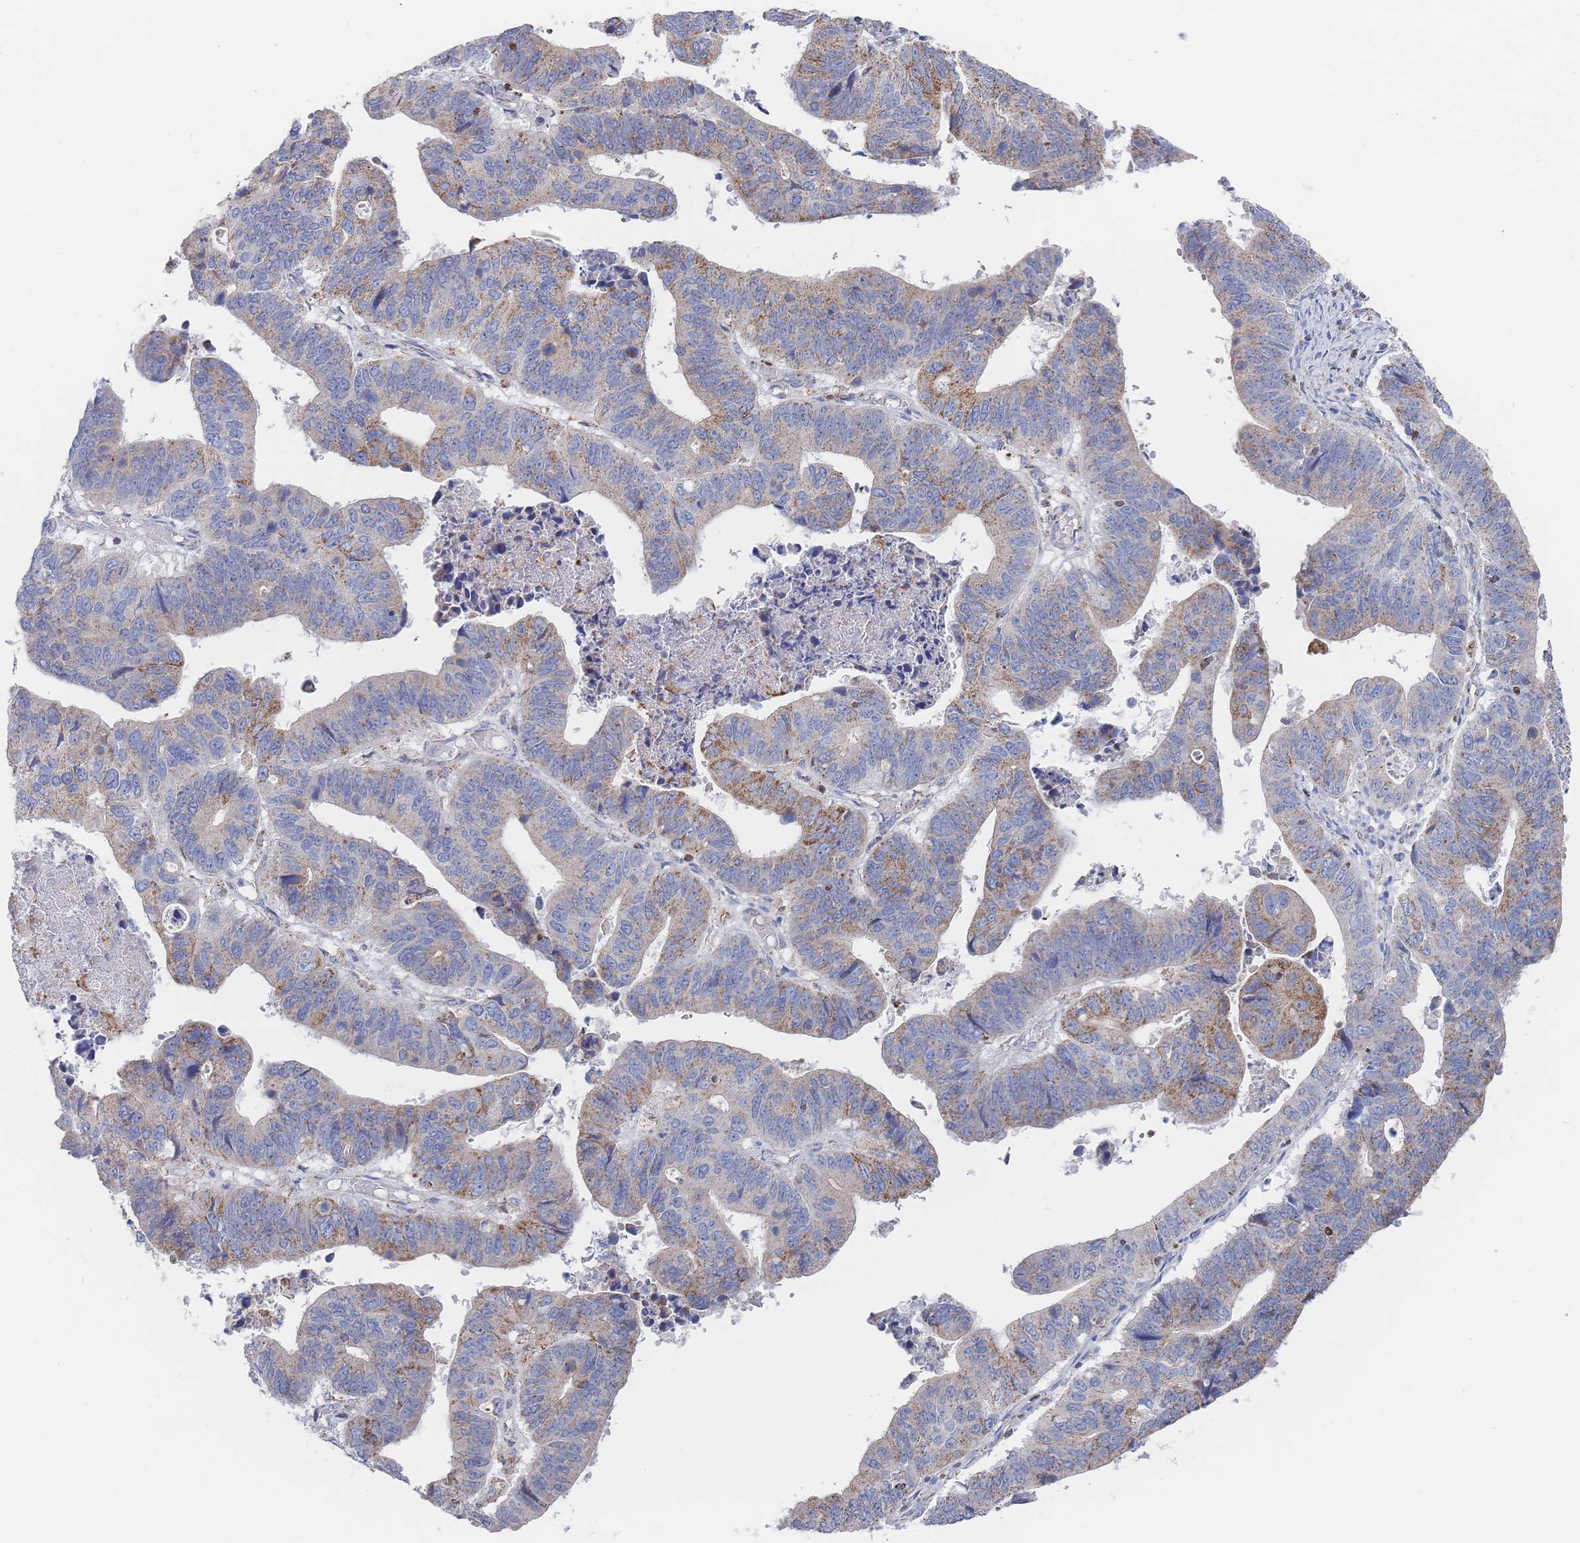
{"staining": {"intensity": "moderate", "quantity": "25%-75%", "location": "cytoplasmic/membranous"}, "tissue": "stomach cancer", "cell_type": "Tumor cells", "image_type": "cancer", "snomed": [{"axis": "morphology", "description": "Adenocarcinoma, NOS"}, {"axis": "topography", "description": "Stomach"}], "caption": "An IHC photomicrograph of tumor tissue is shown. Protein staining in brown shows moderate cytoplasmic/membranous positivity in stomach adenocarcinoma within tumor cells. (brown staining indicates protein expression, while blue staining denotes nuclei).", "gene": "IKZF4", "patient": {"sex": "male", "age": 59}}